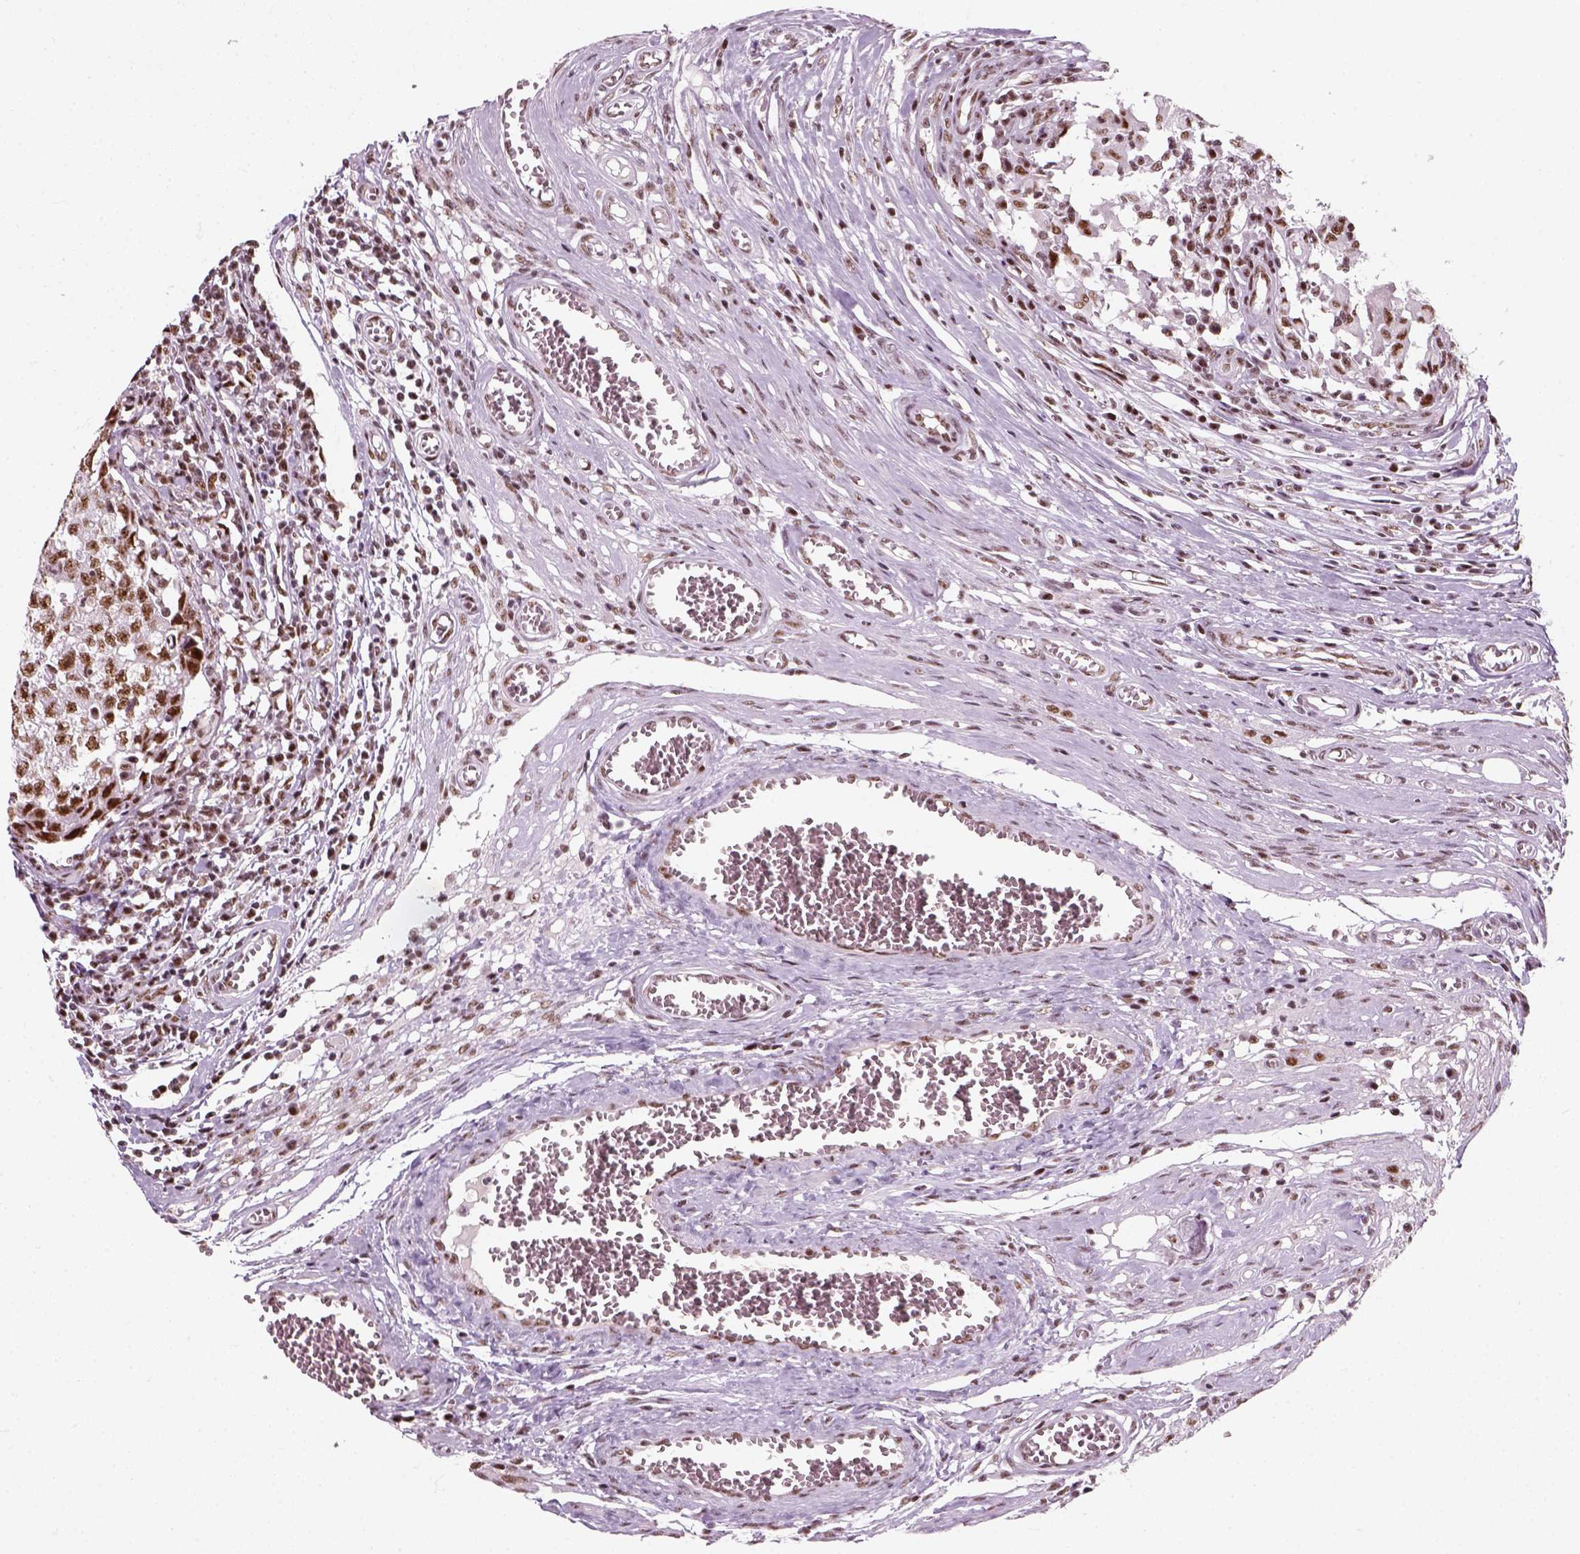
{"staining": {"intensity": "moderate", "quantity": ">75%", "location": "nuclear"}, "tissue": "testis cancer", "cell_type": "Tumor cells", "image_type": "cancer", "snomed": [{"axis": "morphology", "description": "Carcinoma, Embryonal, NOS"}, {"axis": "topography", "description": "Testis"}], "caption": "There is medium levels of moderate nuclear staining in tumor cells of testis cancer (embryonal carcinoma), as demonstrated by immunohistochemical staining (brown color).", "gene": "GTF2F1", "patient": {"sex": "male", "age": 36}}